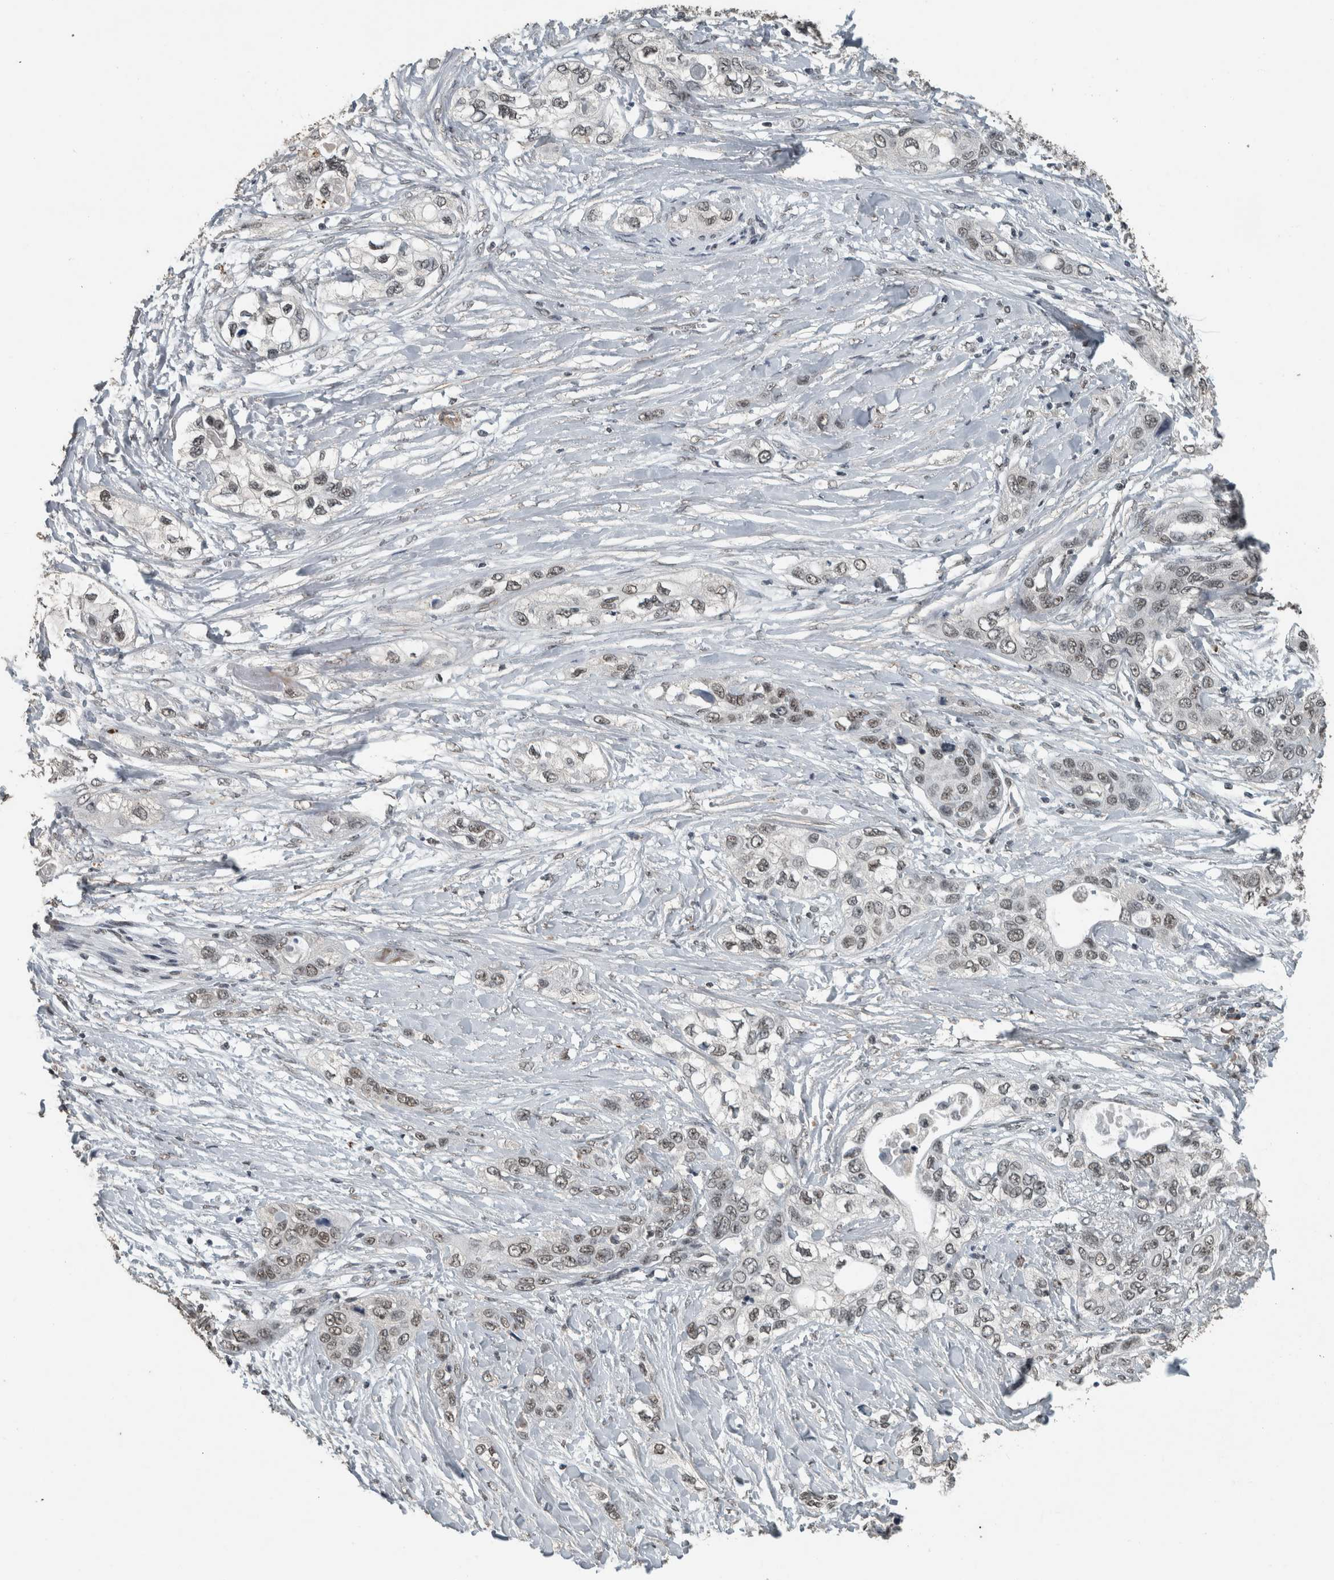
{"staining": {"intensity": "weak", "quantity": ">75%", "location": "nuclear"}, "tissue": "pancreatic cancer", "cell_type": "Tumor cells", "image_type": "cancer", "snomed": [{"axis": "morphology", "description": "Adenocarcinoma, NOS"}, {"axis": "topography", "description": "Pancreas"}], "caption": "Immunohistochemistry of human pancreatic adenocarcinoma demonstrates low levels of weak nuclear staining in approximately >75% of tumor cells.", "gene": "ZNF24", "patient": {"sex": "female", "age": 70}}